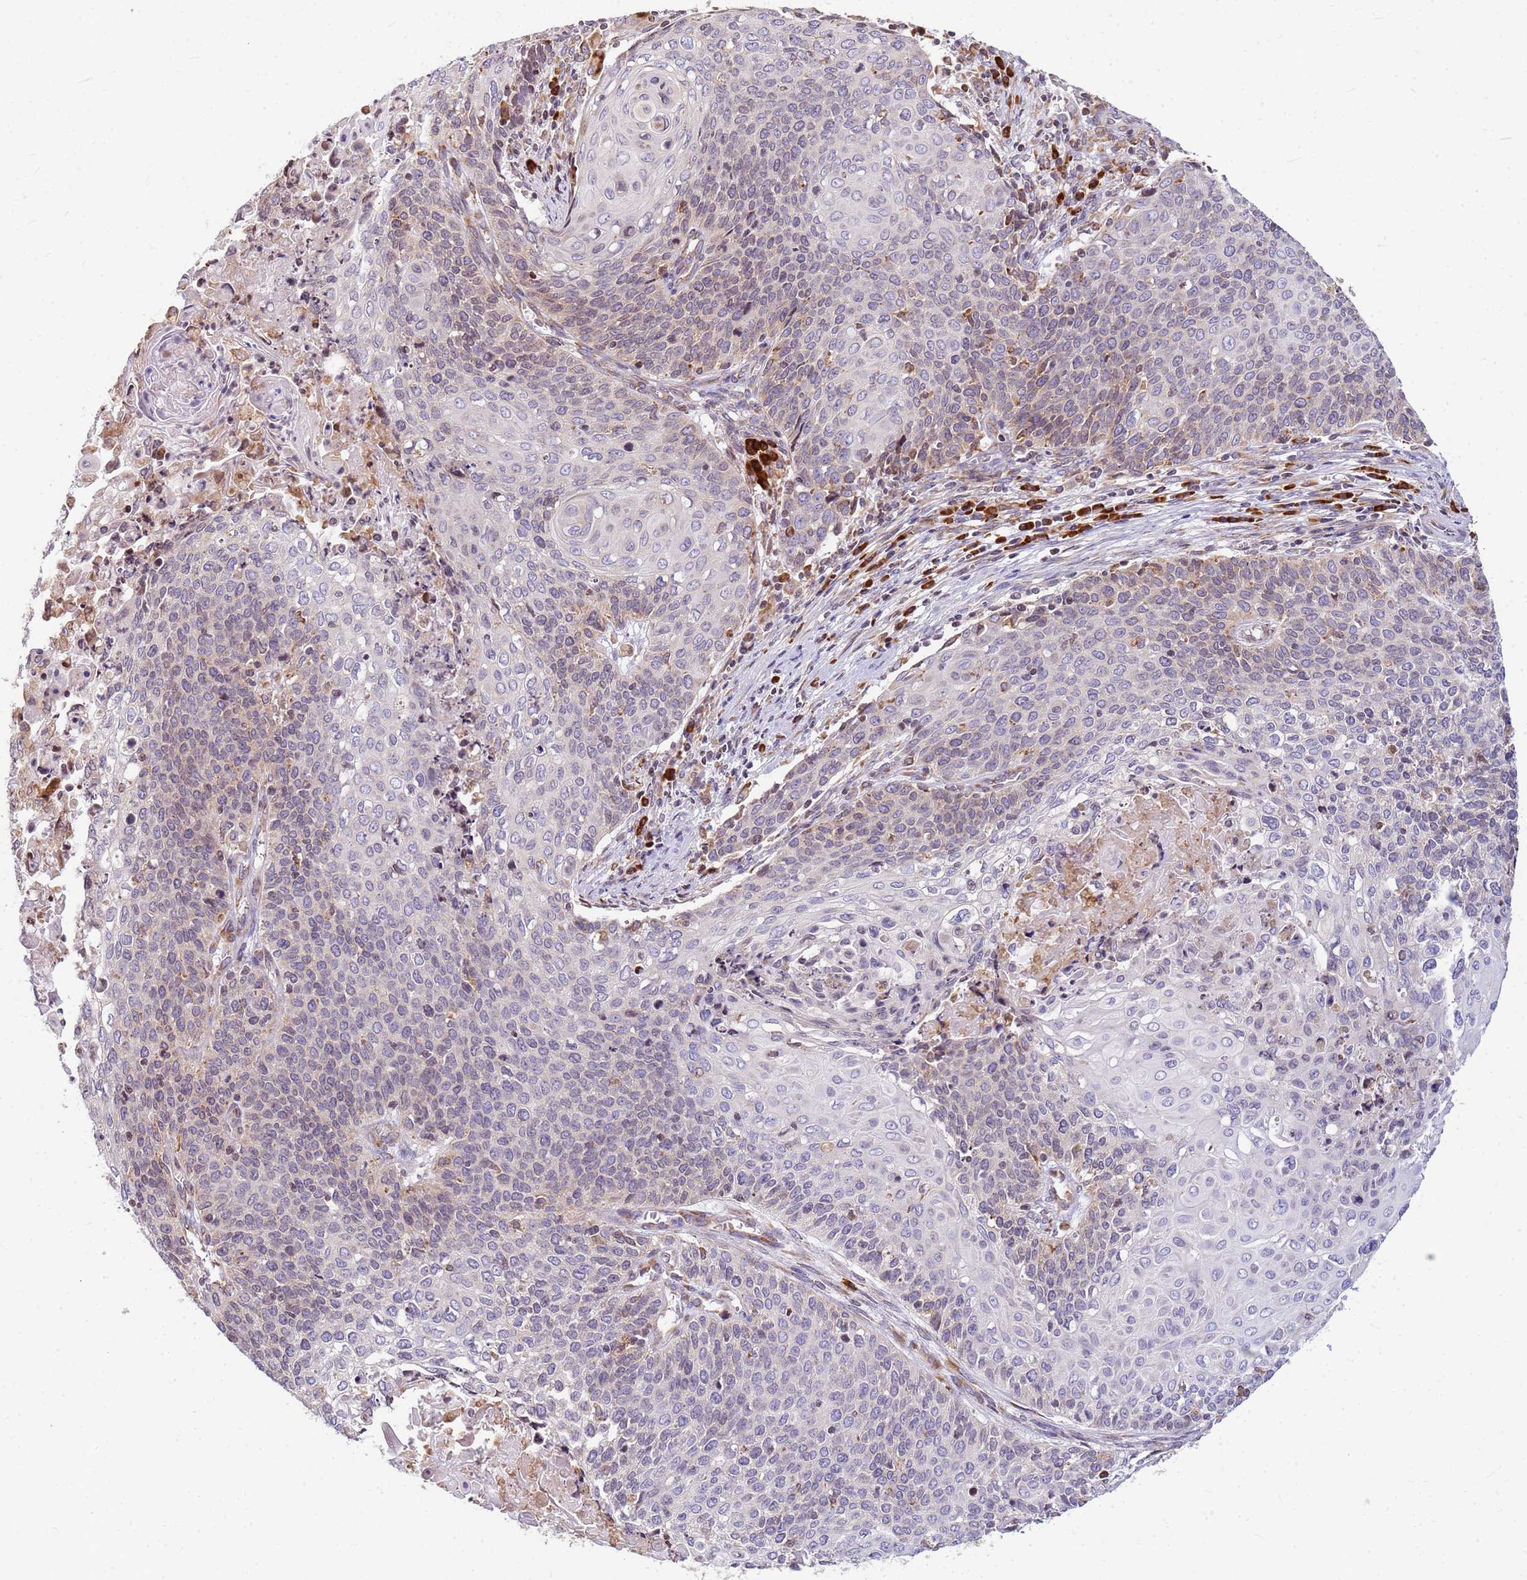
{"staining": {"intensity": "weak", "quantity": "<25%", "location": "cytoplasmic/membranous"}, "tissue": "cervical cancer", "cell_type": "Tumor cells", "image_type": "cancer", "snomed": [{"axis": "morphology", "description": "Squamous cell carcinoma, NOS"}, {"axis": "topography", "description": "Cervix"}], "caption": "Cervical cancer (squamous cell carcinoma) was stained to show a protein in brown. There is no significant positivity in tumor cells.", "gene": "SSR4", "patient": {"sex": "female", "age": 39}}